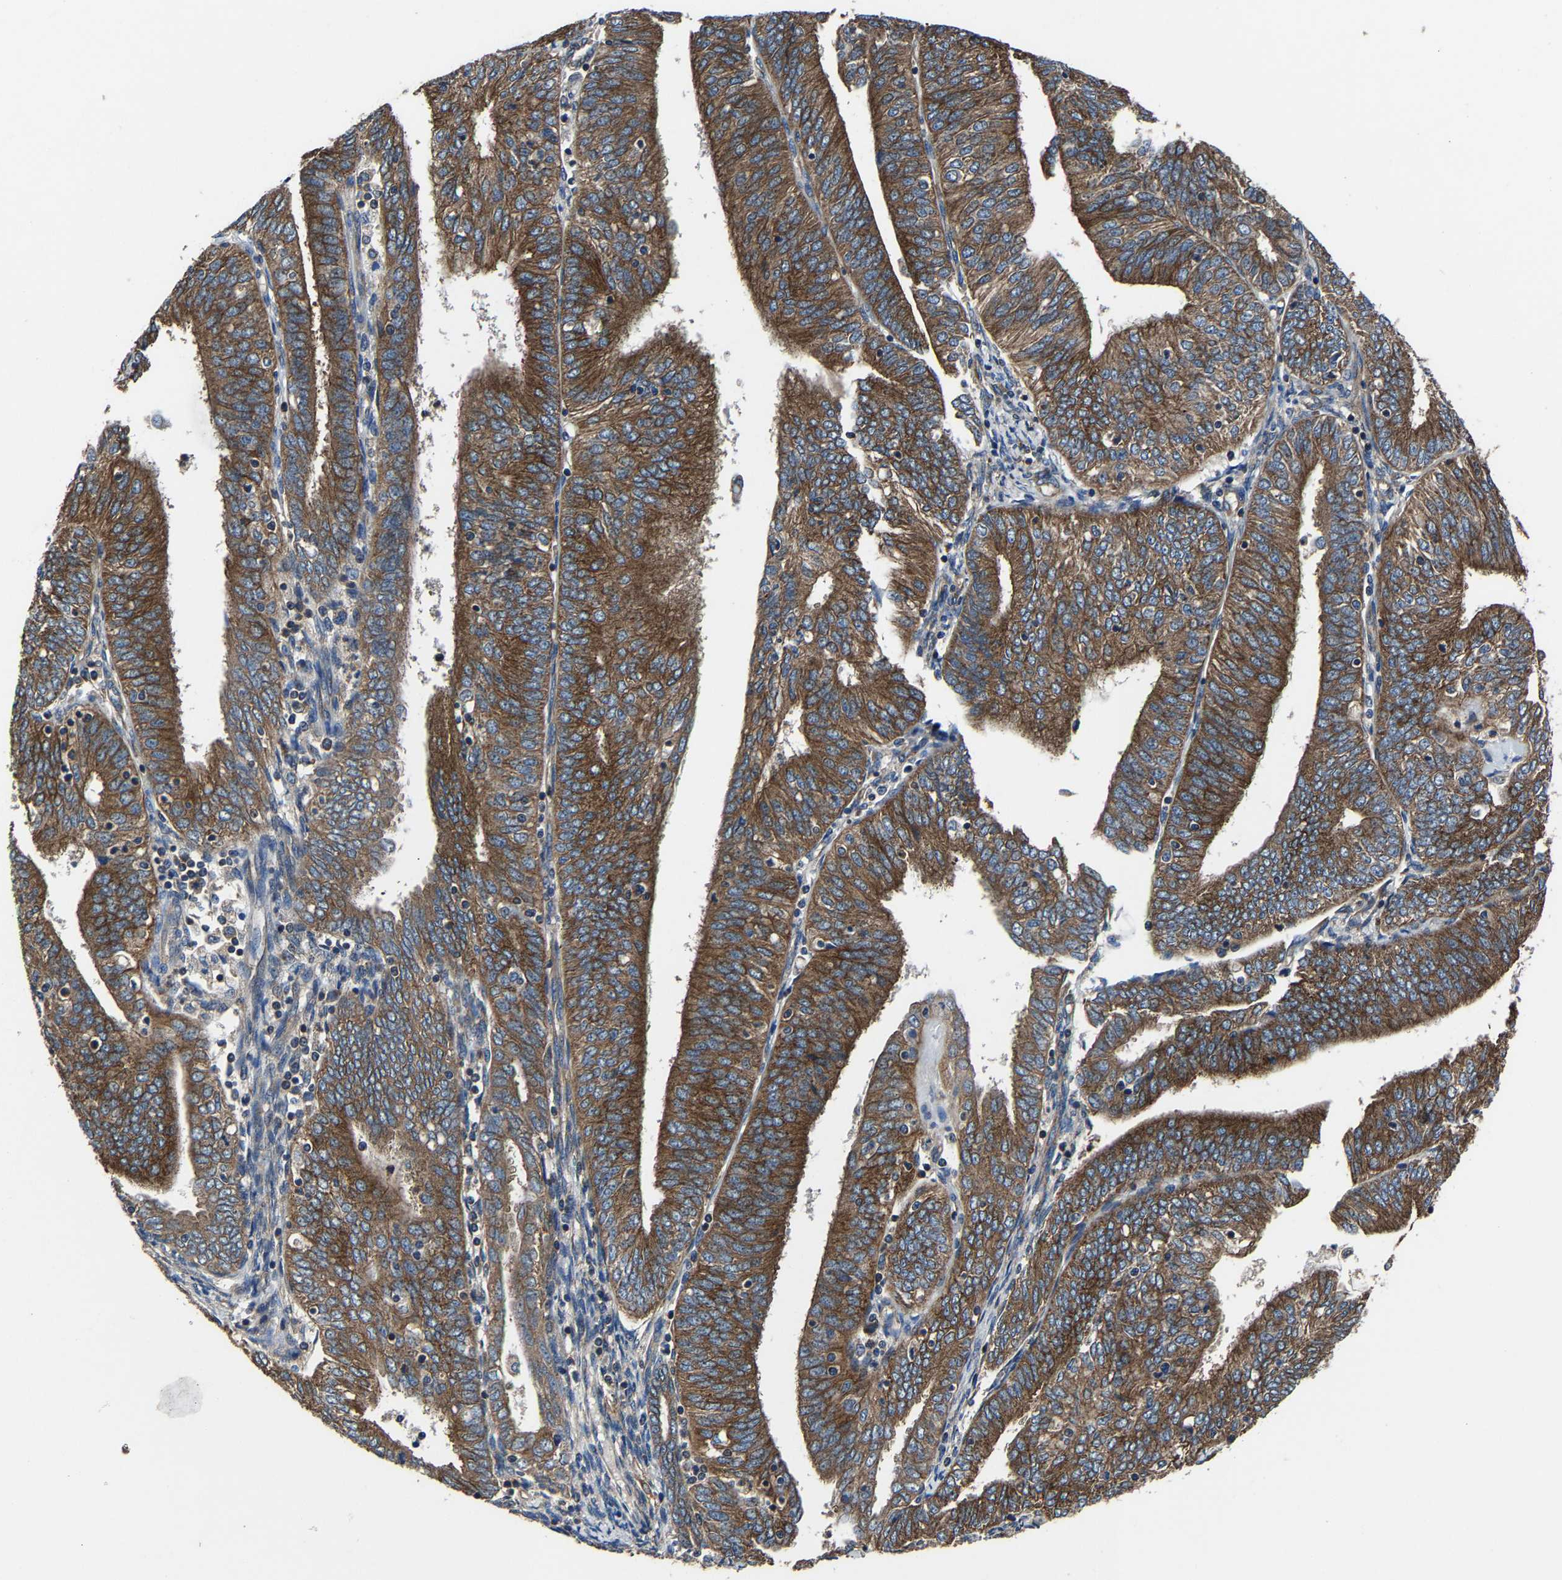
{"staining": {"intensity": "strong", "quantity": ">75%", "location": "cytoplasmic/membranous"}, "tissue": "endometrial cancer", "cell_type": "Tumor cells", "image_type": "cancer", "snomed": [{"axis": "morphology", "description": "Adenocarcinoma, NOS"}, {"axis": "topography", "description": "Endometrium"}], "caption": "This is an image of immunohistochemistry staining of endometrial cancer, which shows strong expression in the cytoplasmic/membranous of tumor cells.", "gene": "KIAA1958", "patient": {"sex": "female", "age": 58}}